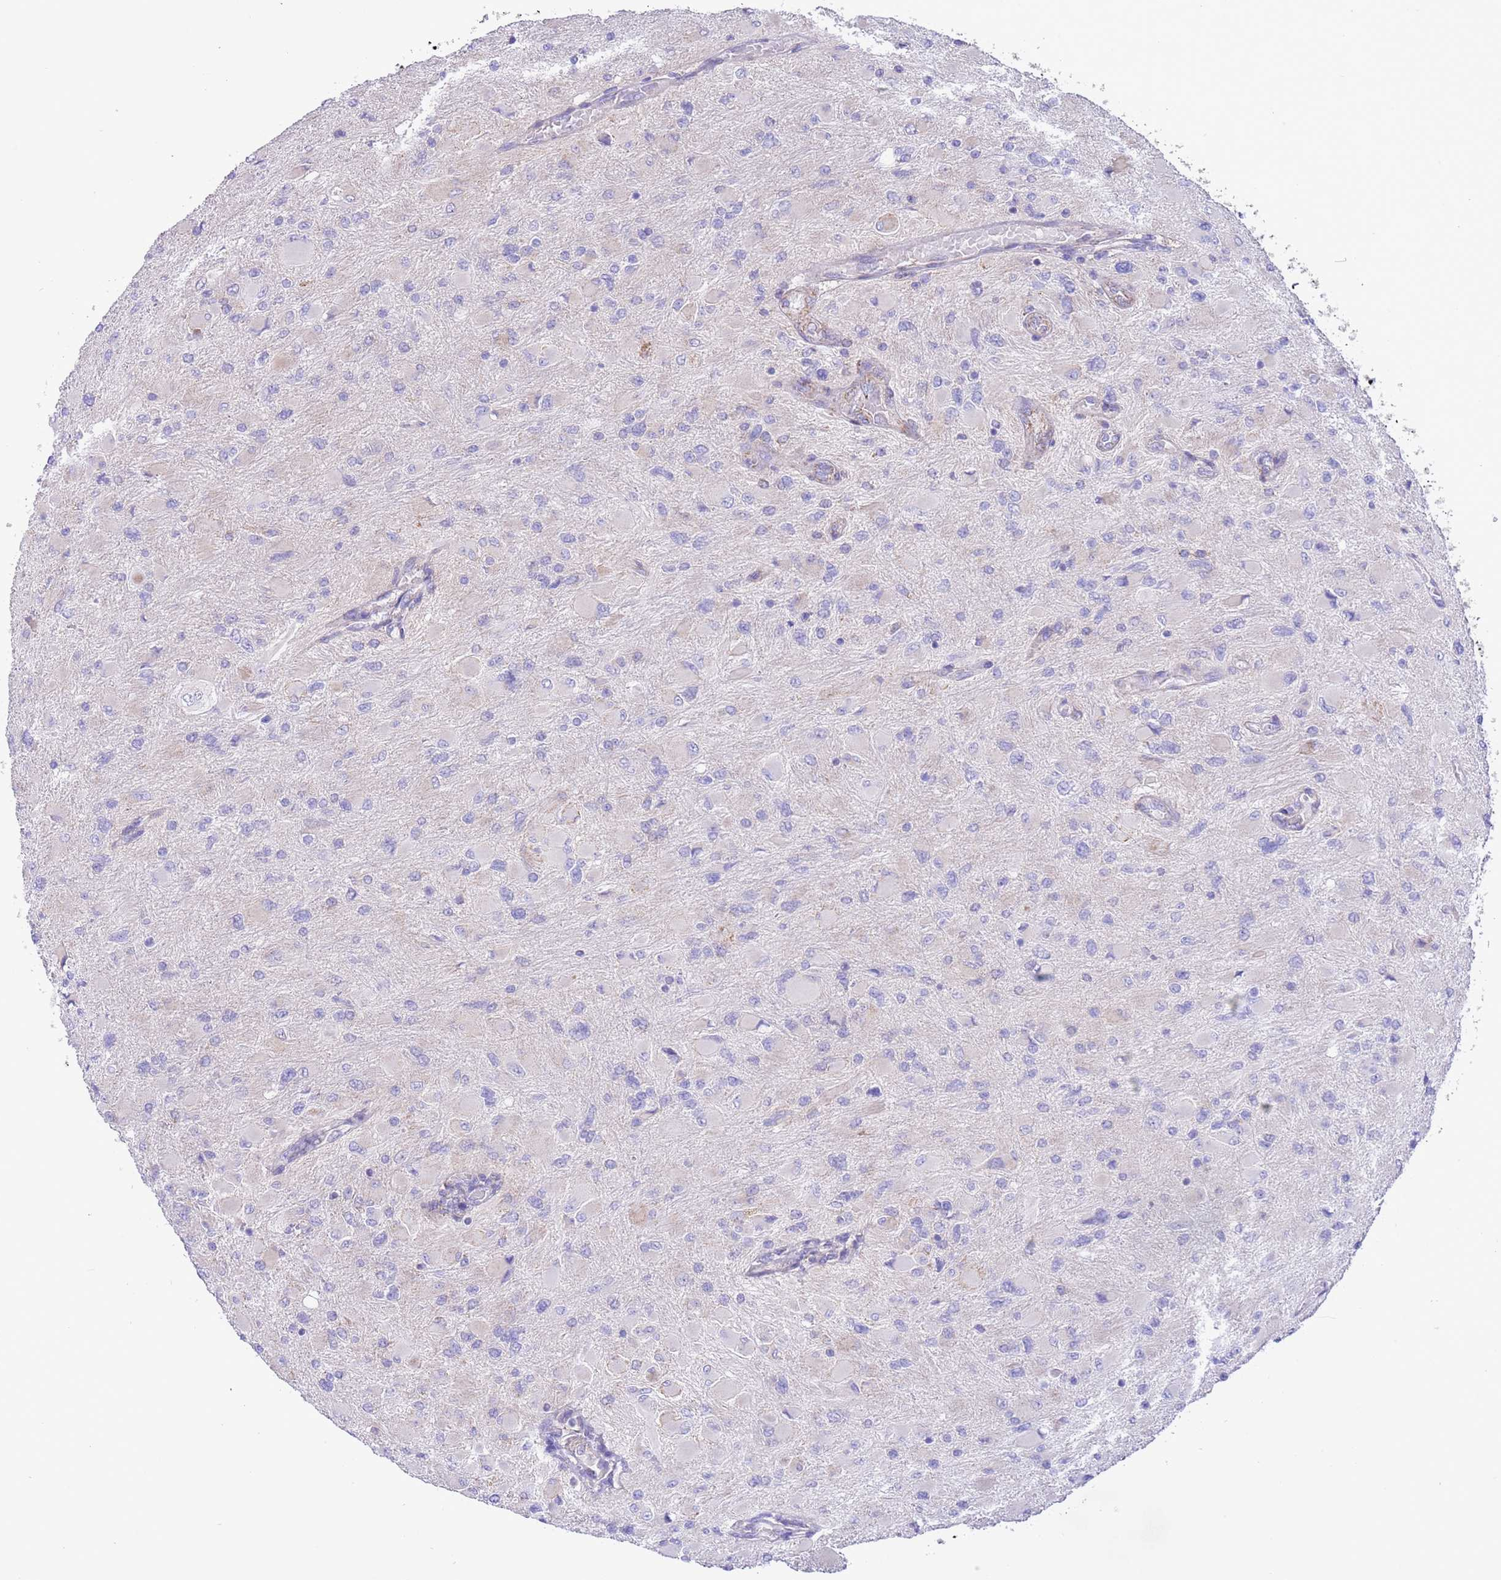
{"staining": {"intensity": "negative", "quantity": "none", "location": "none"}, "tissue": "glioma", "cell_type": "Tumor cells", "image_type": "cancer", "snomed": [{"axis": "morphology", "description": "Glioma, malignant, High grade"}, {"axis": "topography", "description": "Cerebral cortex"}], "caption": "This is an immunohistochemistry (IHC) photomicrograph of glioma. There is no expression in tumor cells.", "gene": "SS18L2", "patient": {"sex": "female", "age": 36}}